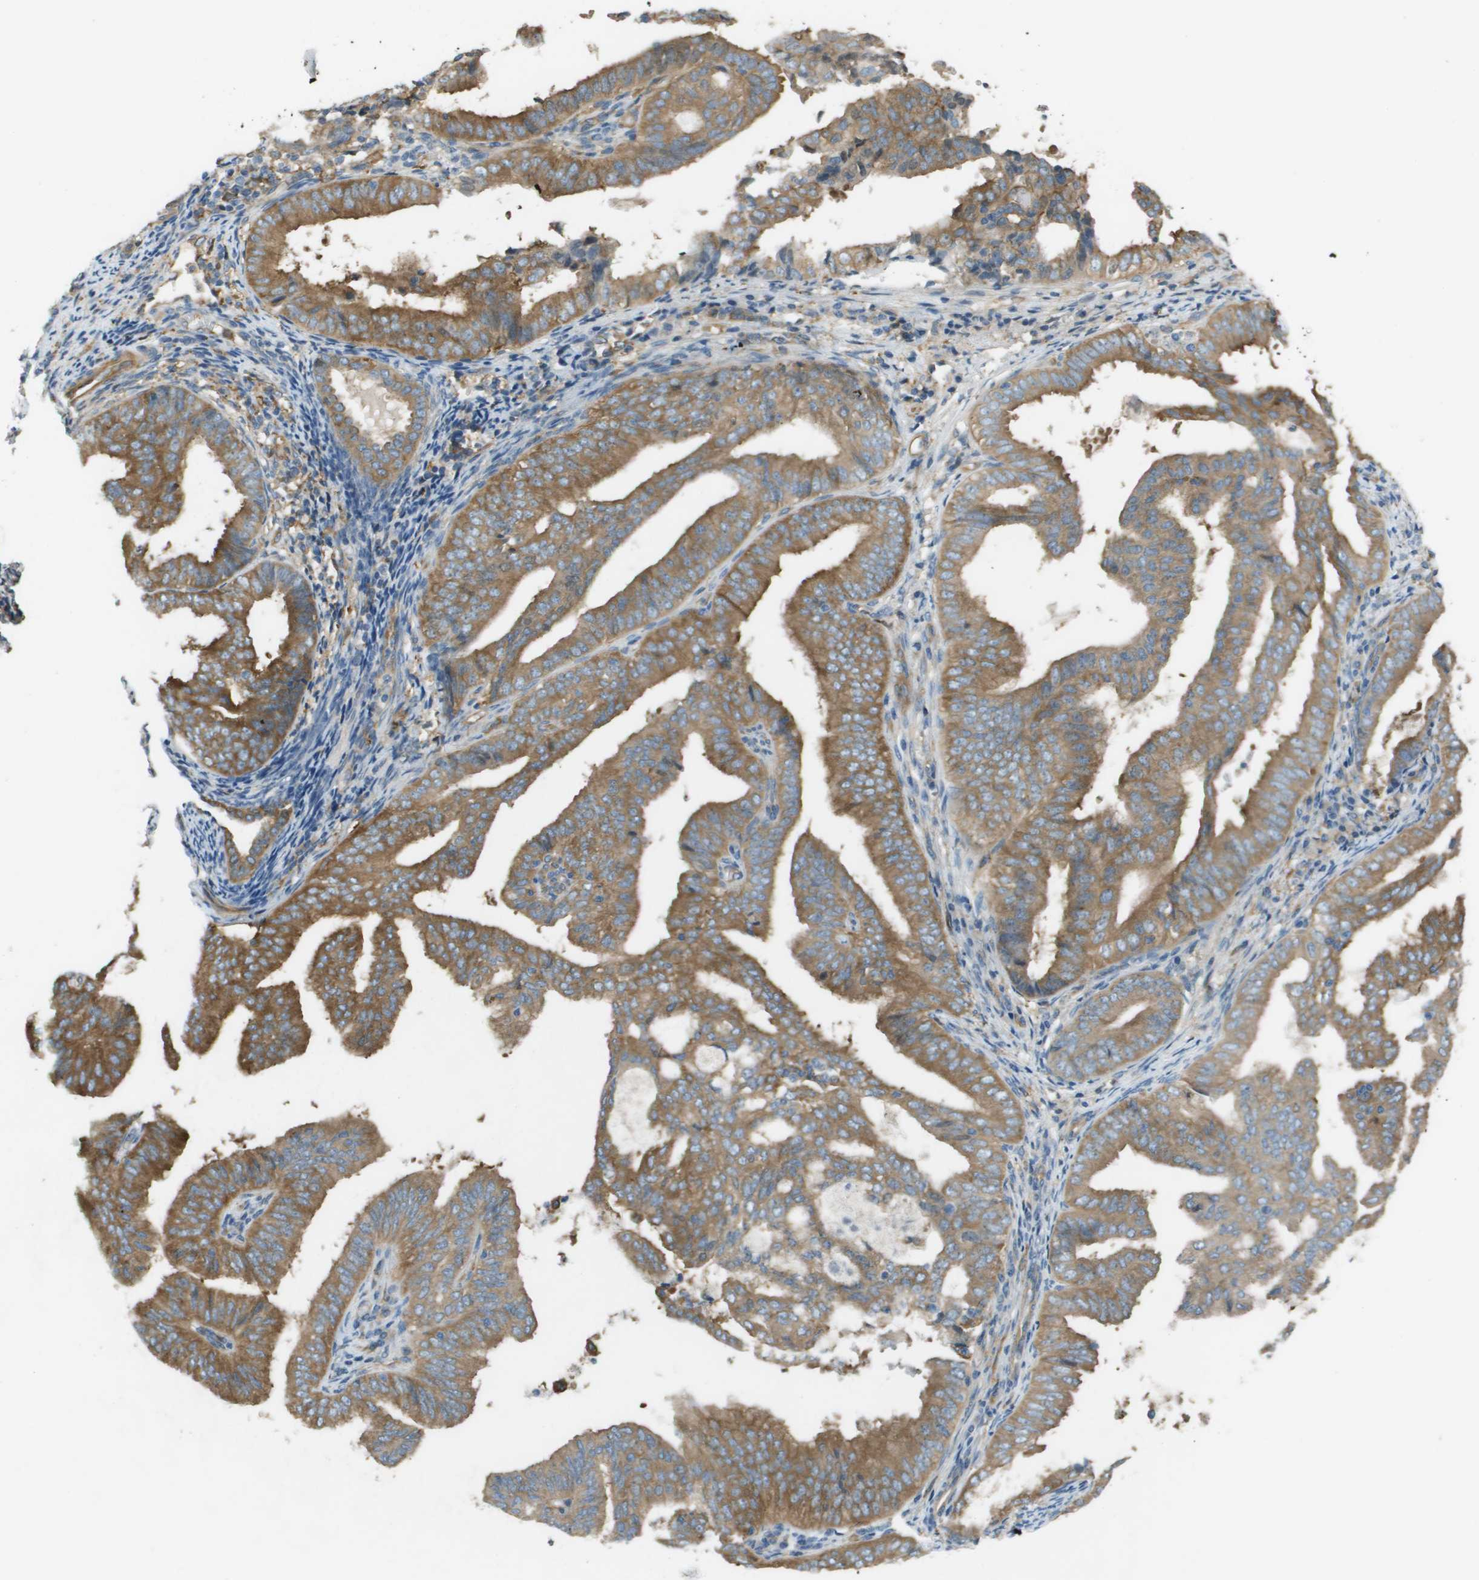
{"staining": {"intensity": "moderate", "quantity": ">75%", "location": "cytoplasmic/membranous"}, "tissue": "endometrial cancer", "cell_type": "Tumor cells", "image_type": "cancer", "snomed": [{"axis": "morphology", "description": "Adenocarcinoma, NOS"}, {"axis": "topography", "description": "Endometrium"}], "caption": "Protein staining of endometrial cancer tissue reveals moderate cytoplasmic/membranous positivity in approximately >75% of tumor cells. The staining was performed using DAB (3,3'-diaminobenzidine) to visualize the protein expression in brown, while the nuclei were stained in blue with hematoxylin (Magnification: 20x).", "gene": "CORO1B", "patient": {"sex": "female", "age": 58}}